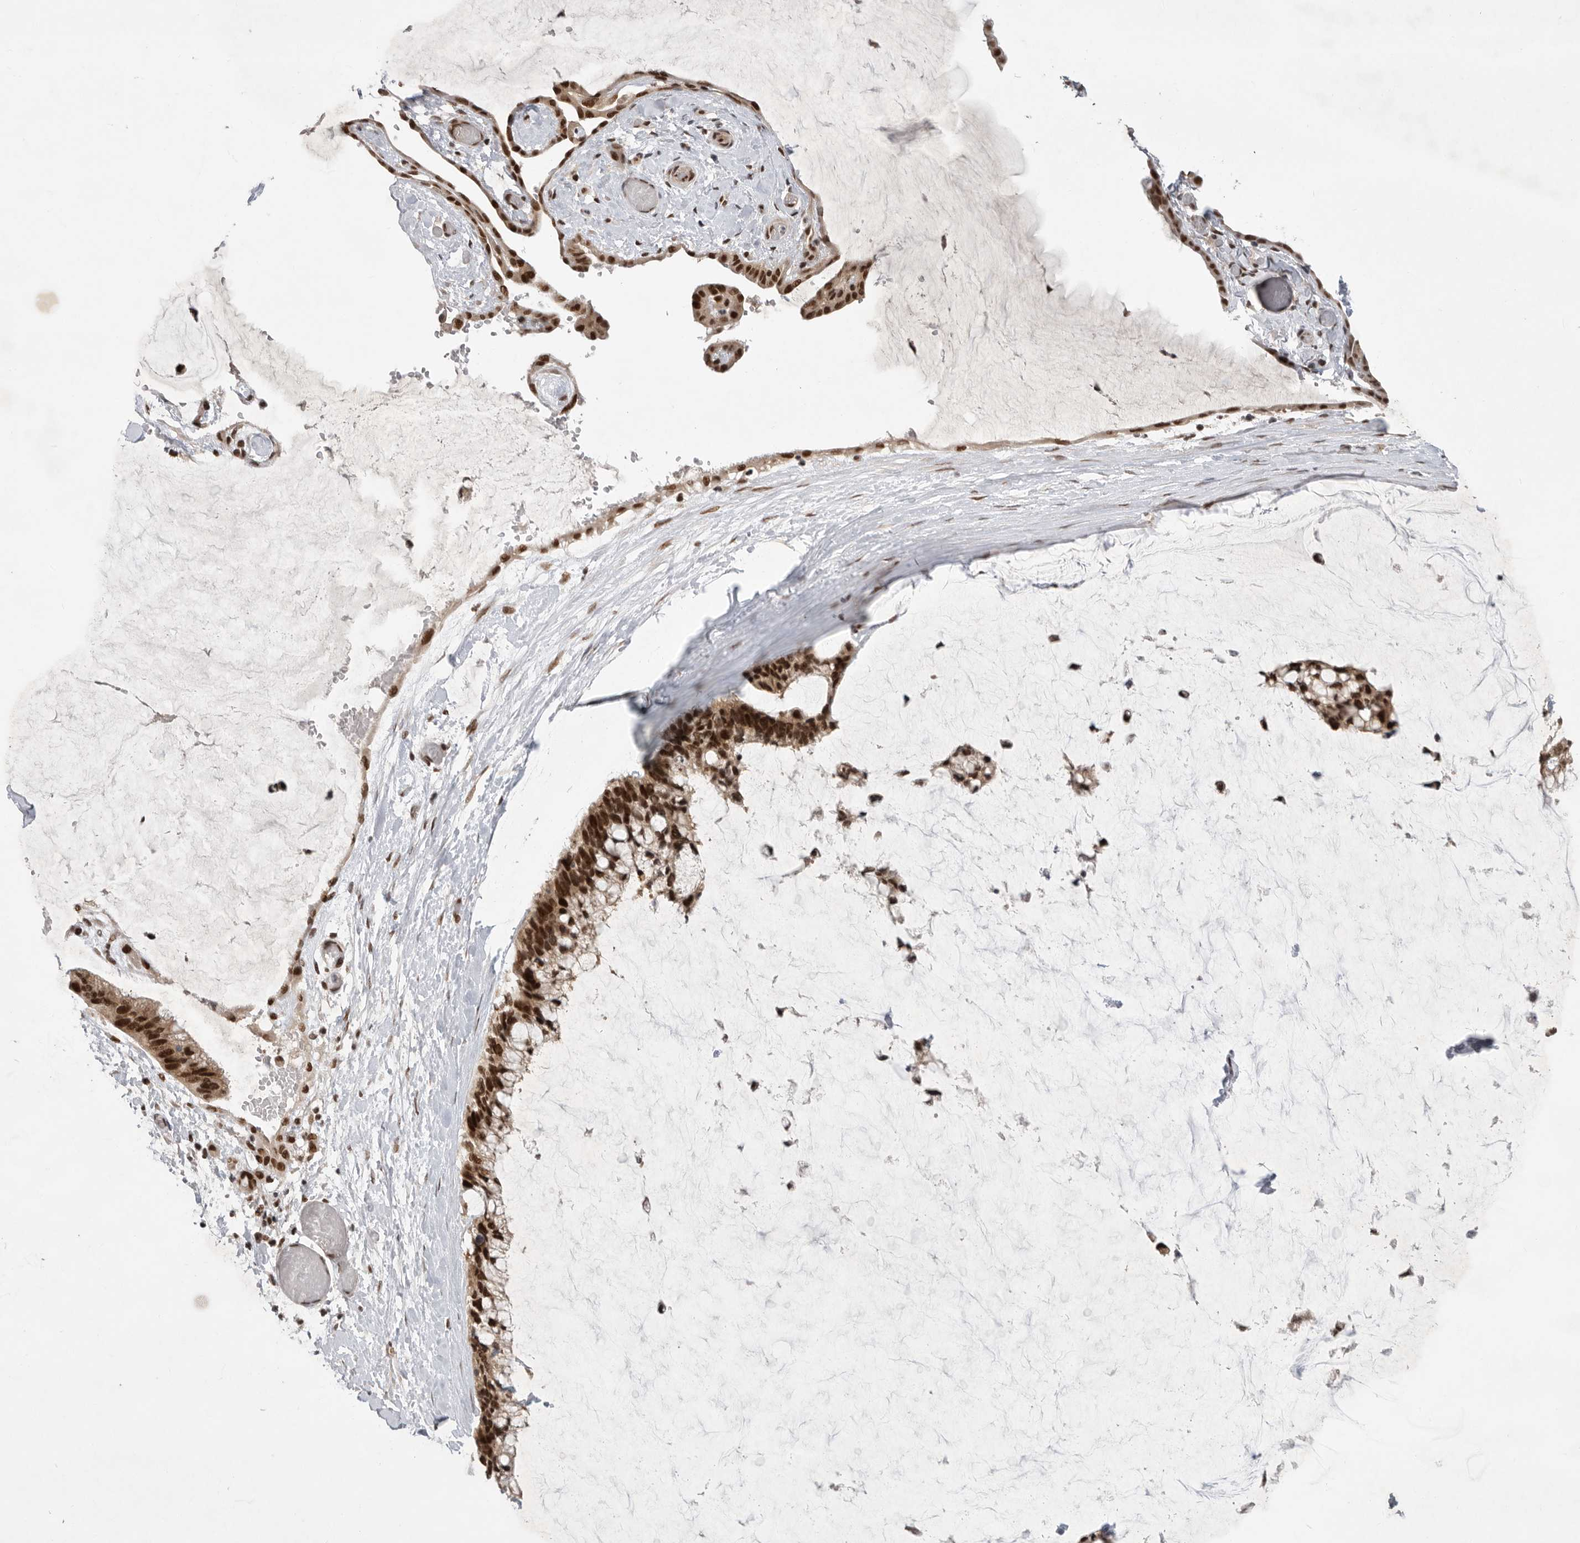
{"staining": {"intensity": "strong", "quantity": ">75%", "location": "nuclear"}, "tissue": "ovarian cancer", "cell_type": "Tumor cells", "image_type": "cancer", "snomed": [{"axis": "morphology", "description": "Cystadenocarcinoma, mucinous, NOS"}, {"axis": "topography", "description": "Ovary"}], "caption": "Immunohistochemistry (IHC) photomicrograph of human ovarian mucinous cystadenocarcinoma stained for a protein (brown), which displays high levels of strong nuclear positivity in approximately >75% of tumor cells.", "gene": "ZNF830", "patient": {"sex": "female", "age": 39}}